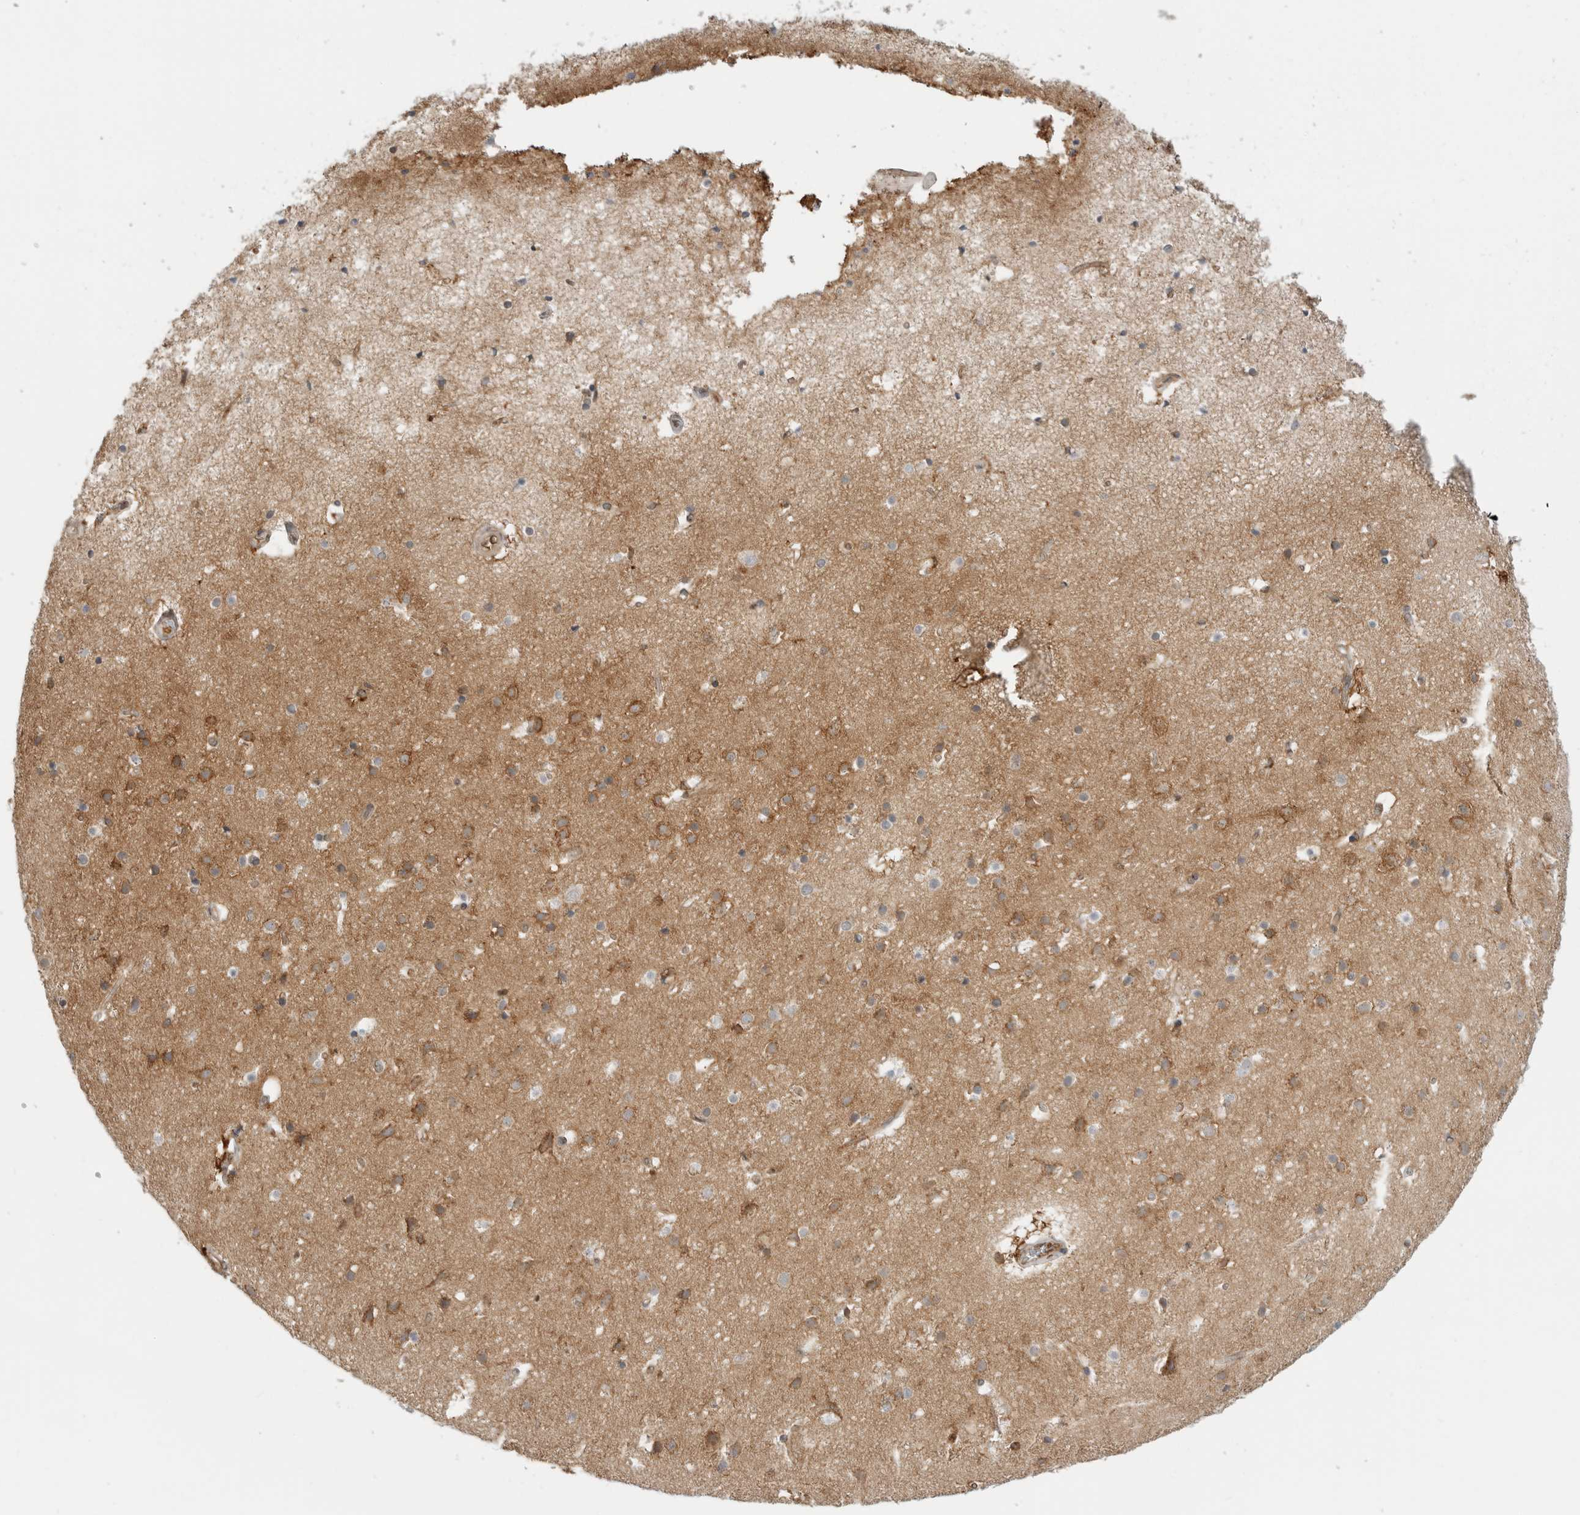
{"staining": {"intensity": "weak", "quantity": ">75%", "location": "cytoplasmic/membranous,nuclear"}, "tissue": "cerebral cortex", "cell_type": "Endothelial cells", "image_type": "normal", "snomed": [{"axis": "morphology", "description": "Normal tissue, NOS"}, {"axis": "topography", "description": "Cerebral cortex"}], "caption": "Protein expression analysis of benign human cerebral cortex reveals weak cytoplasmic/membranous,nuclear staining in about >75% of endothelial cells.", "gene": "ANXA11", "patient": {"sex": "male", "age": 54}}